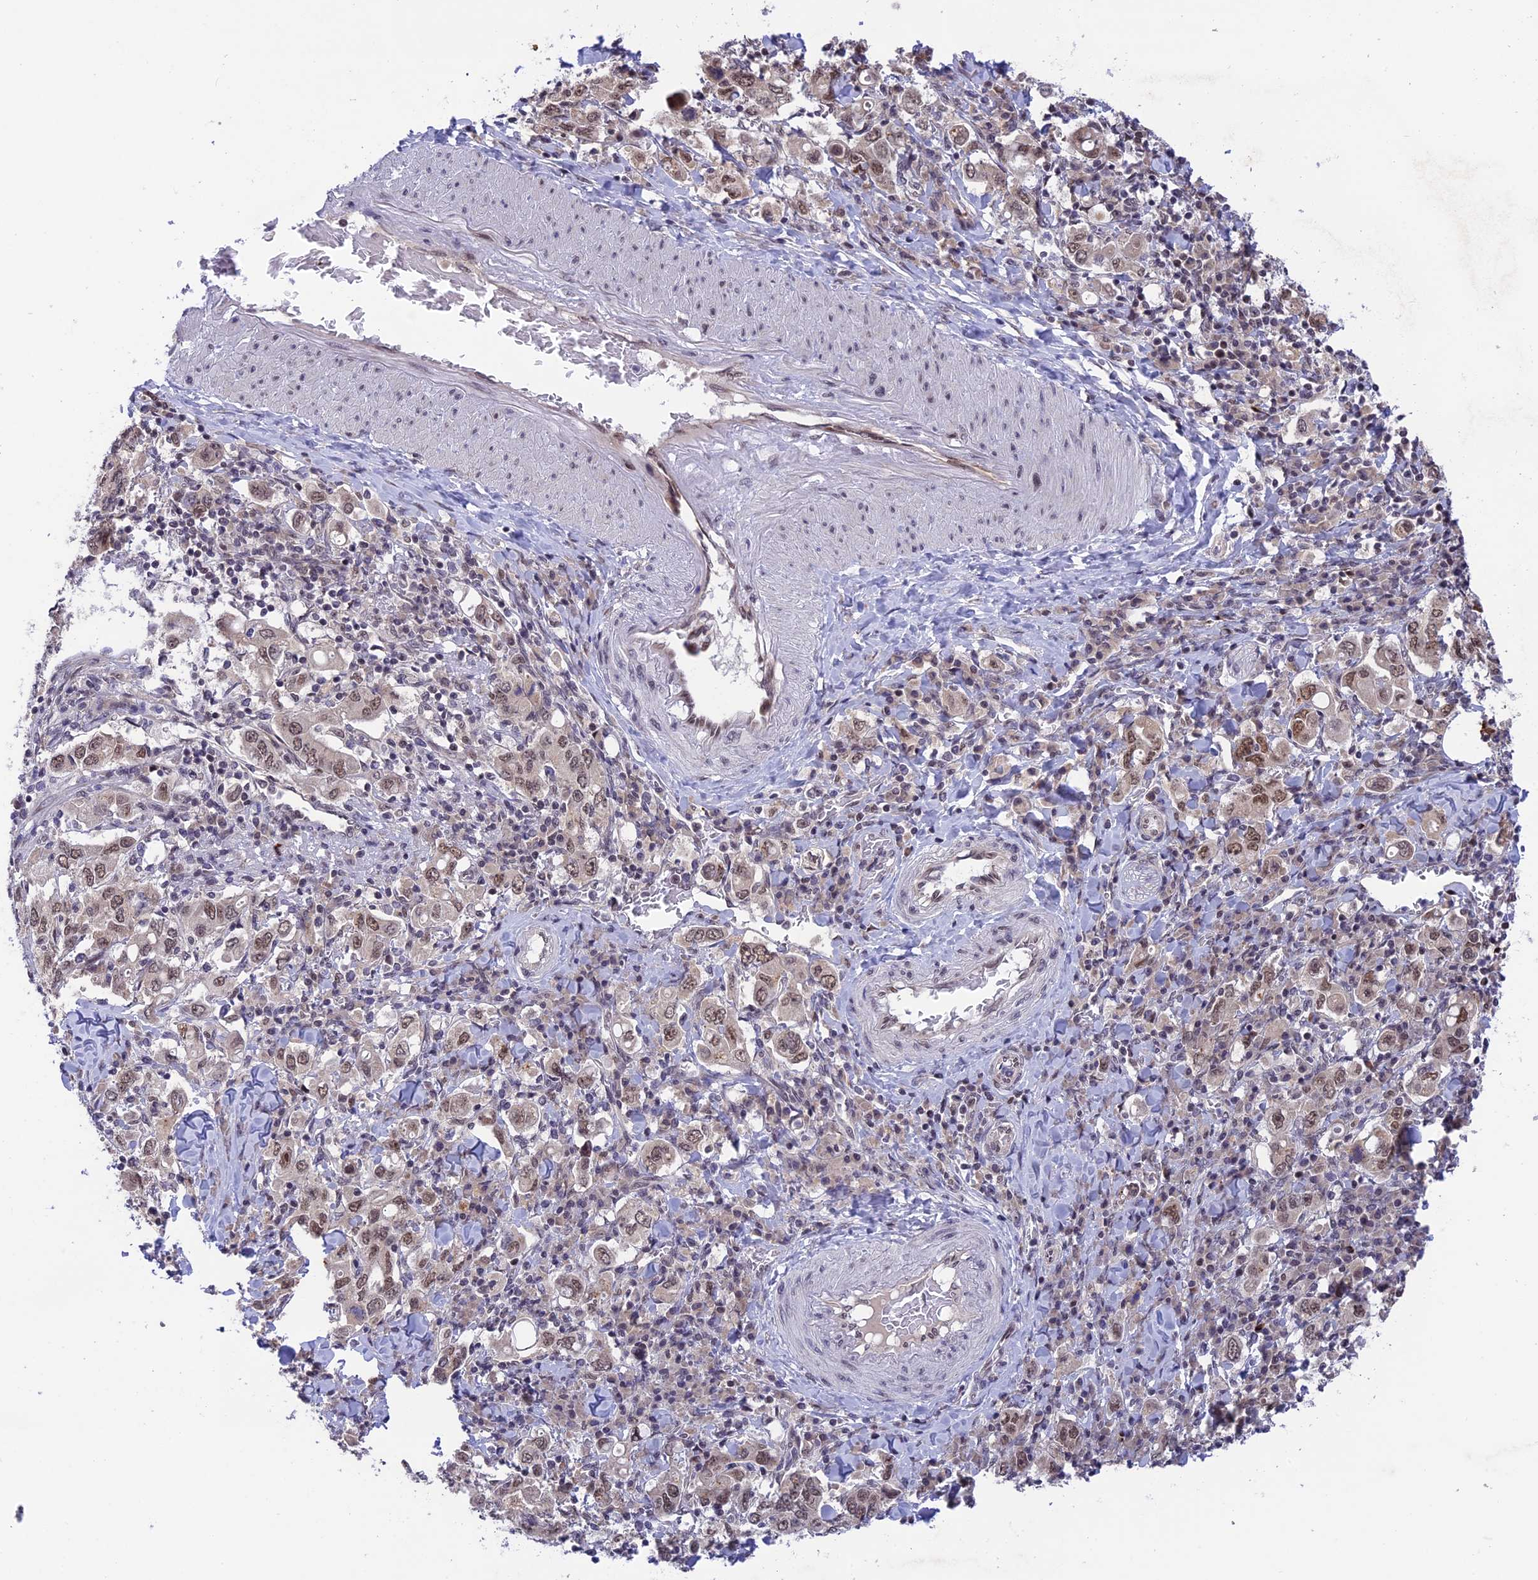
{"staining": {"intensity": "moderate", "quantity": ">75%", "location": "nuclear"}, "tissue": "stomach cancer", "cell_type": "Tumor cells", "image_type": "cancer", "snomed": [{"axis": "morphology", "description": "Adenocarcinoma, NOS"}, {"axis": "topography", "description": "Stomach, upper"}], "caption": "Immunohistochemical staining of human stomach cancer (adenocarcinoma) exhibits moderate nuclear protein expression in approximately >75% of tumor cells.", "gene": "POLR2C", "patient": {"sex": "male", "age": 62}}